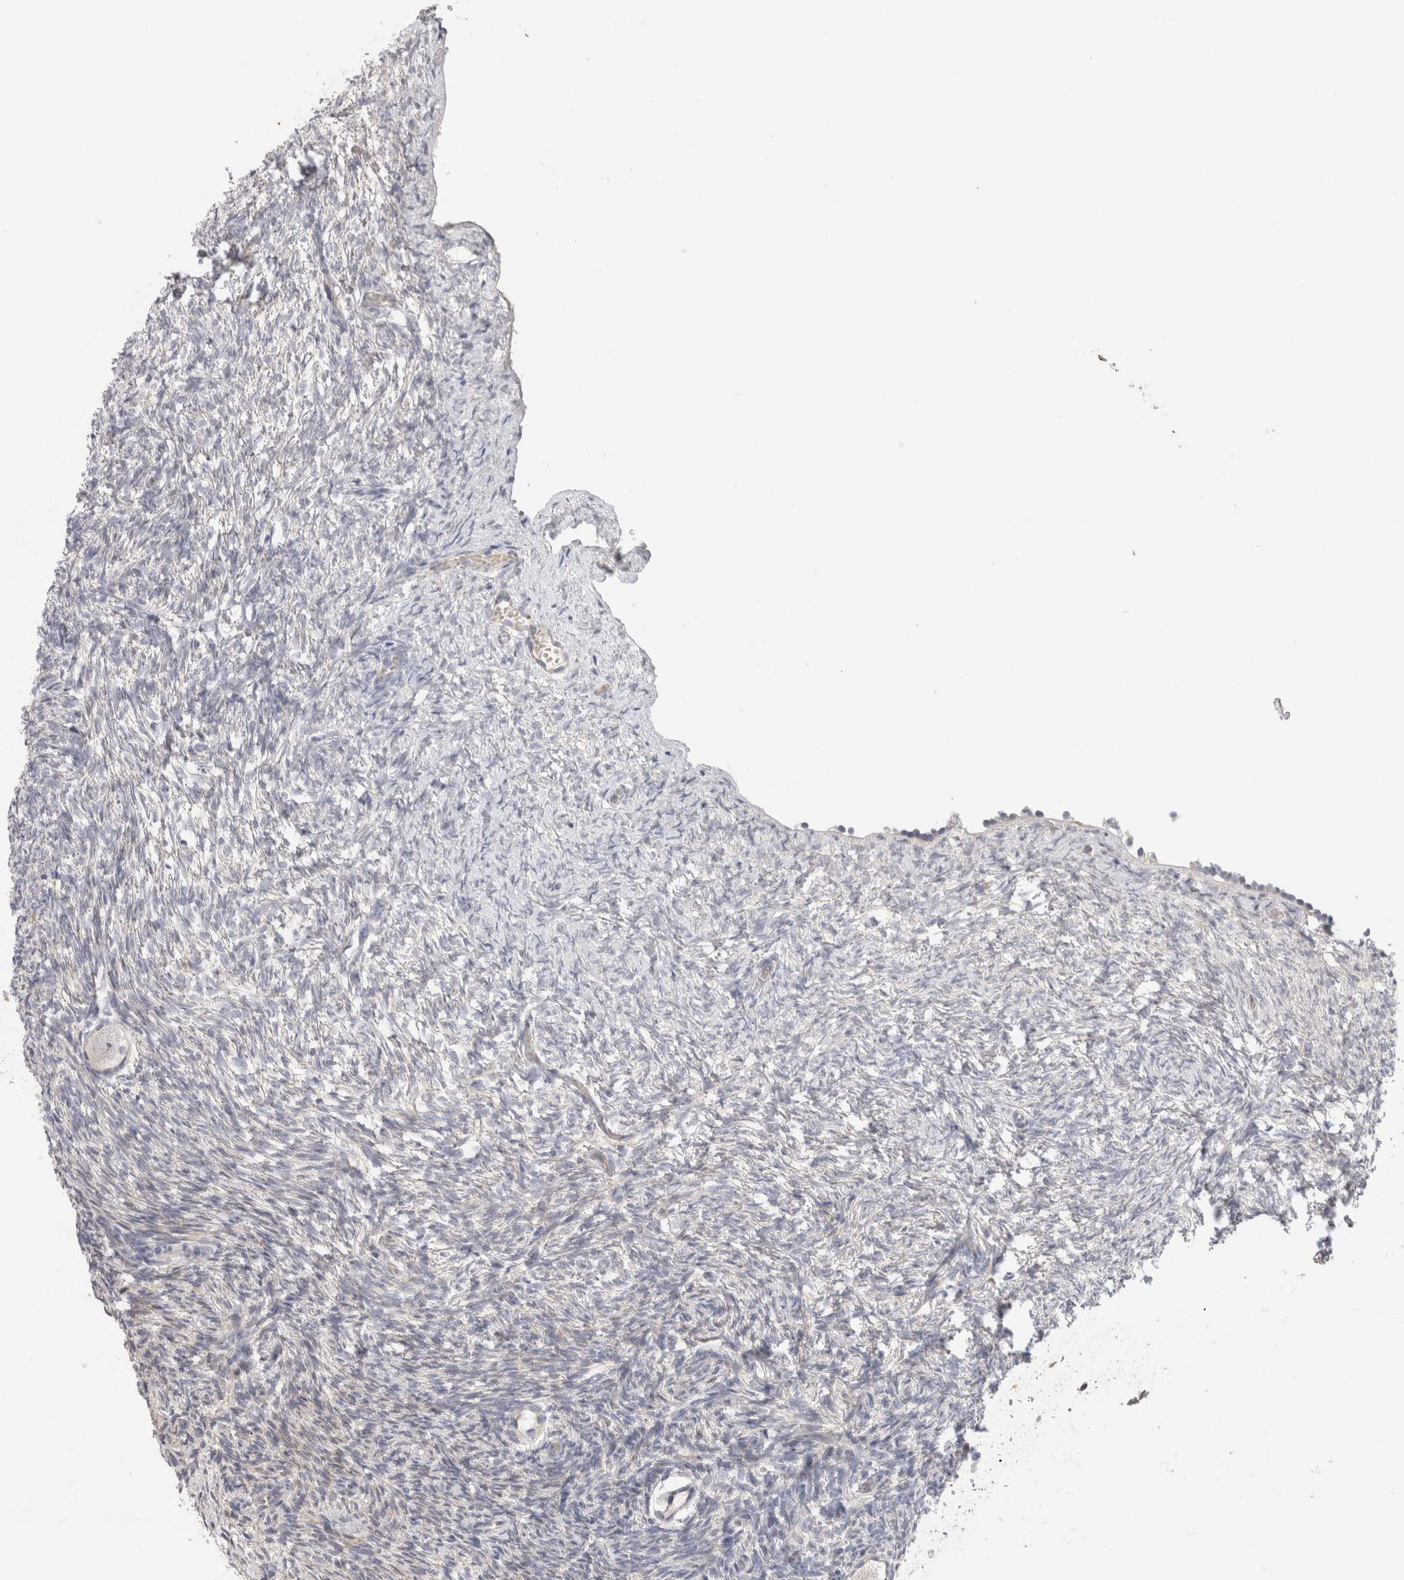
{"staining": {"intensity": "negative", "quantity": "none", "location": "none"}, "tissue": "ovary", "cell_type": "Follicle cells", "image_type": "normal", "snomed": [{"axis": "morphology", "description": "Normal tissue, NOS"}, {"axis": "topography", "description": "Ovary"}], "caption": "This is an immunohistochemistry (IHC) image of benign ovary. There is no positivity in follicle cells.", "gene": "AFP", "patient": {"sex": "female", "age": 34}}